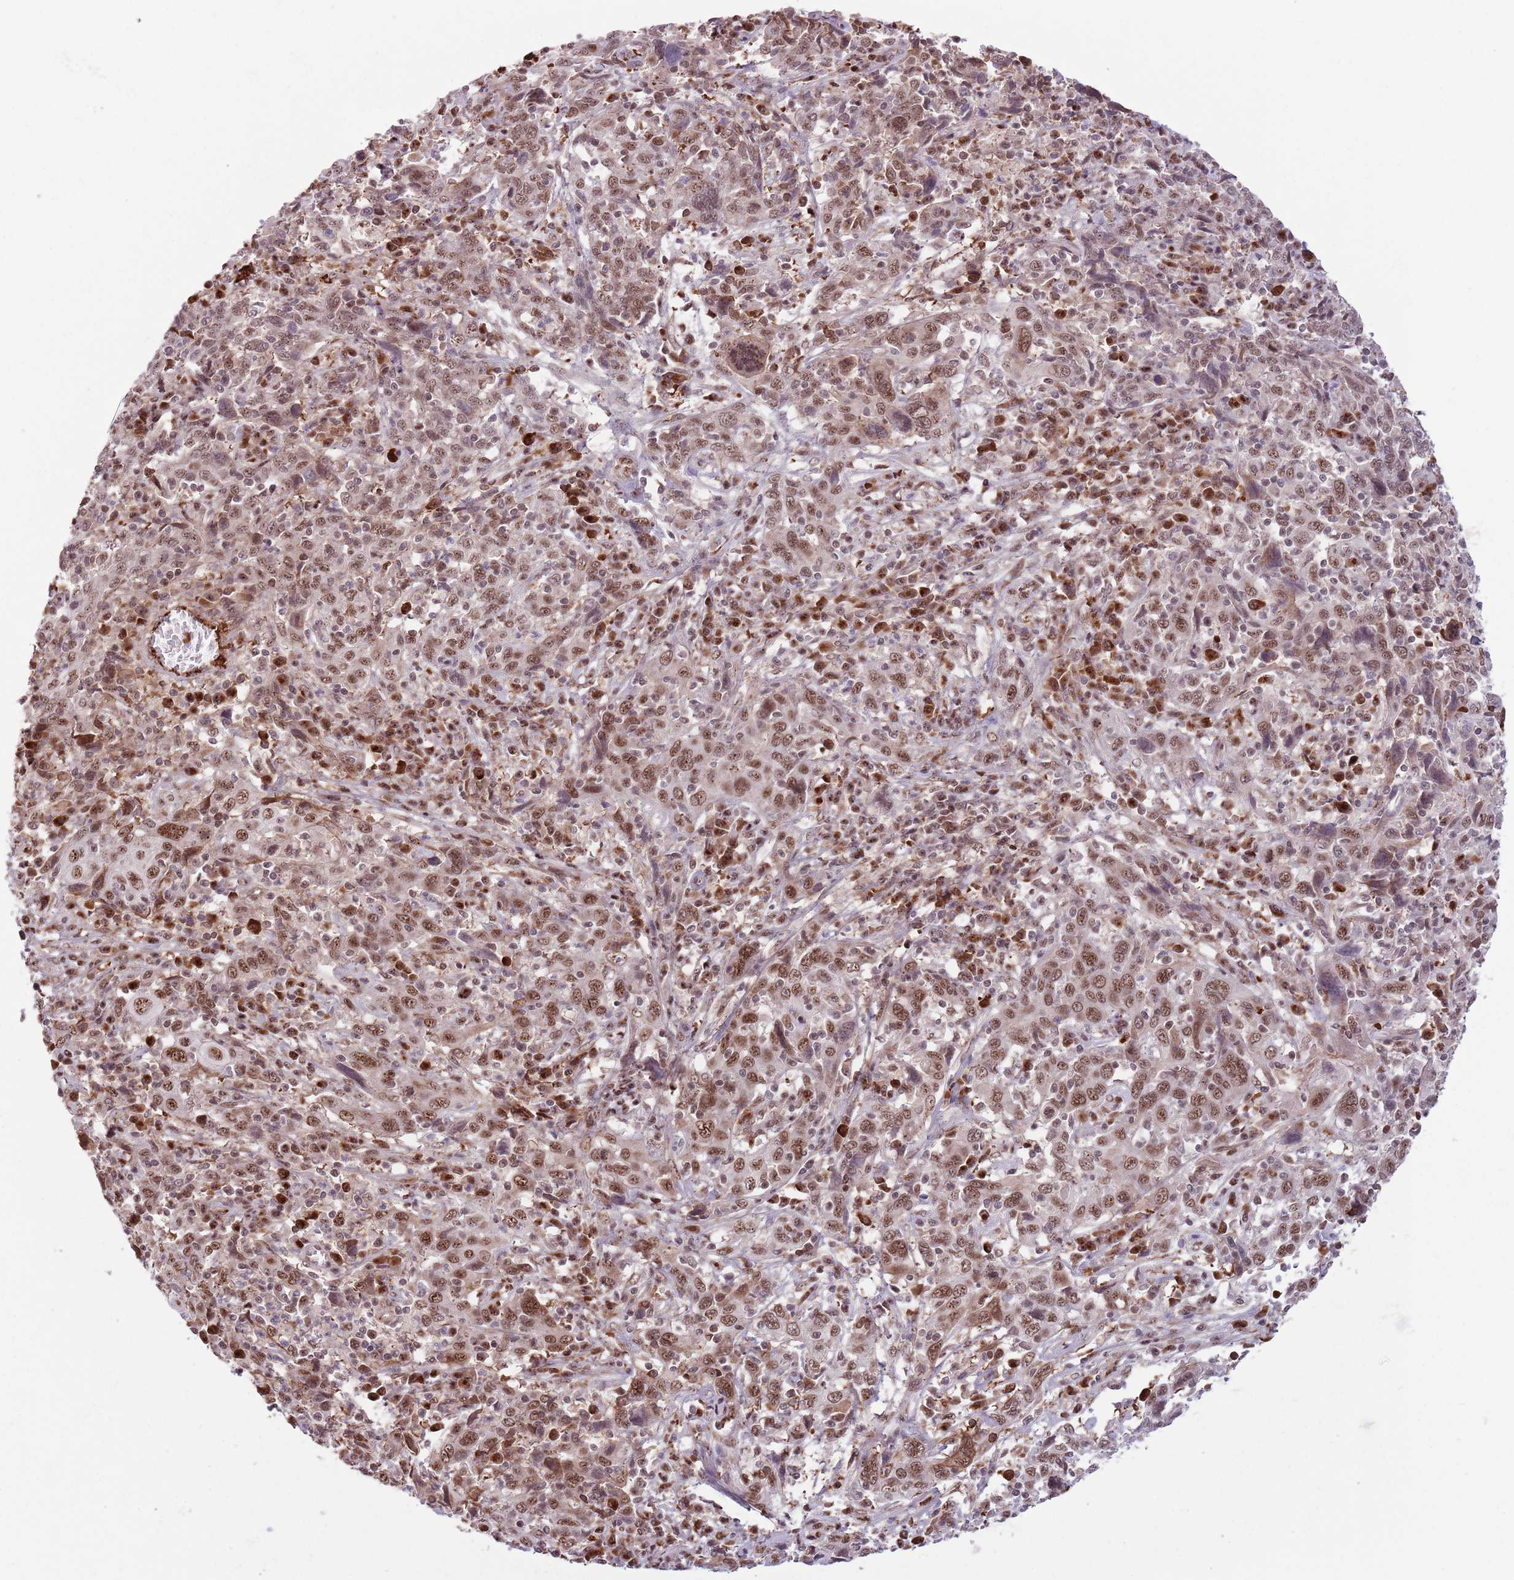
{"staining": {"intensity": "moderate", "quantity": ">75%", "location": "nuclear"}, "tissue": "cervical cancer", "cell_type": "Tumor cells", "image_type": "cancer", "snomed": [{"axis": "morphology", "description": "Squamous cell carcinoma, NOS"}, {"axis": "topography", "description": "Cervix"}], "caption": "A micrograph of human cervical cancer stained for a protein reveals moderate nuclear brown staining in tumor cells.", "gene": "SIPA1L3", "patient": {"sex": "female", "age": 46}}